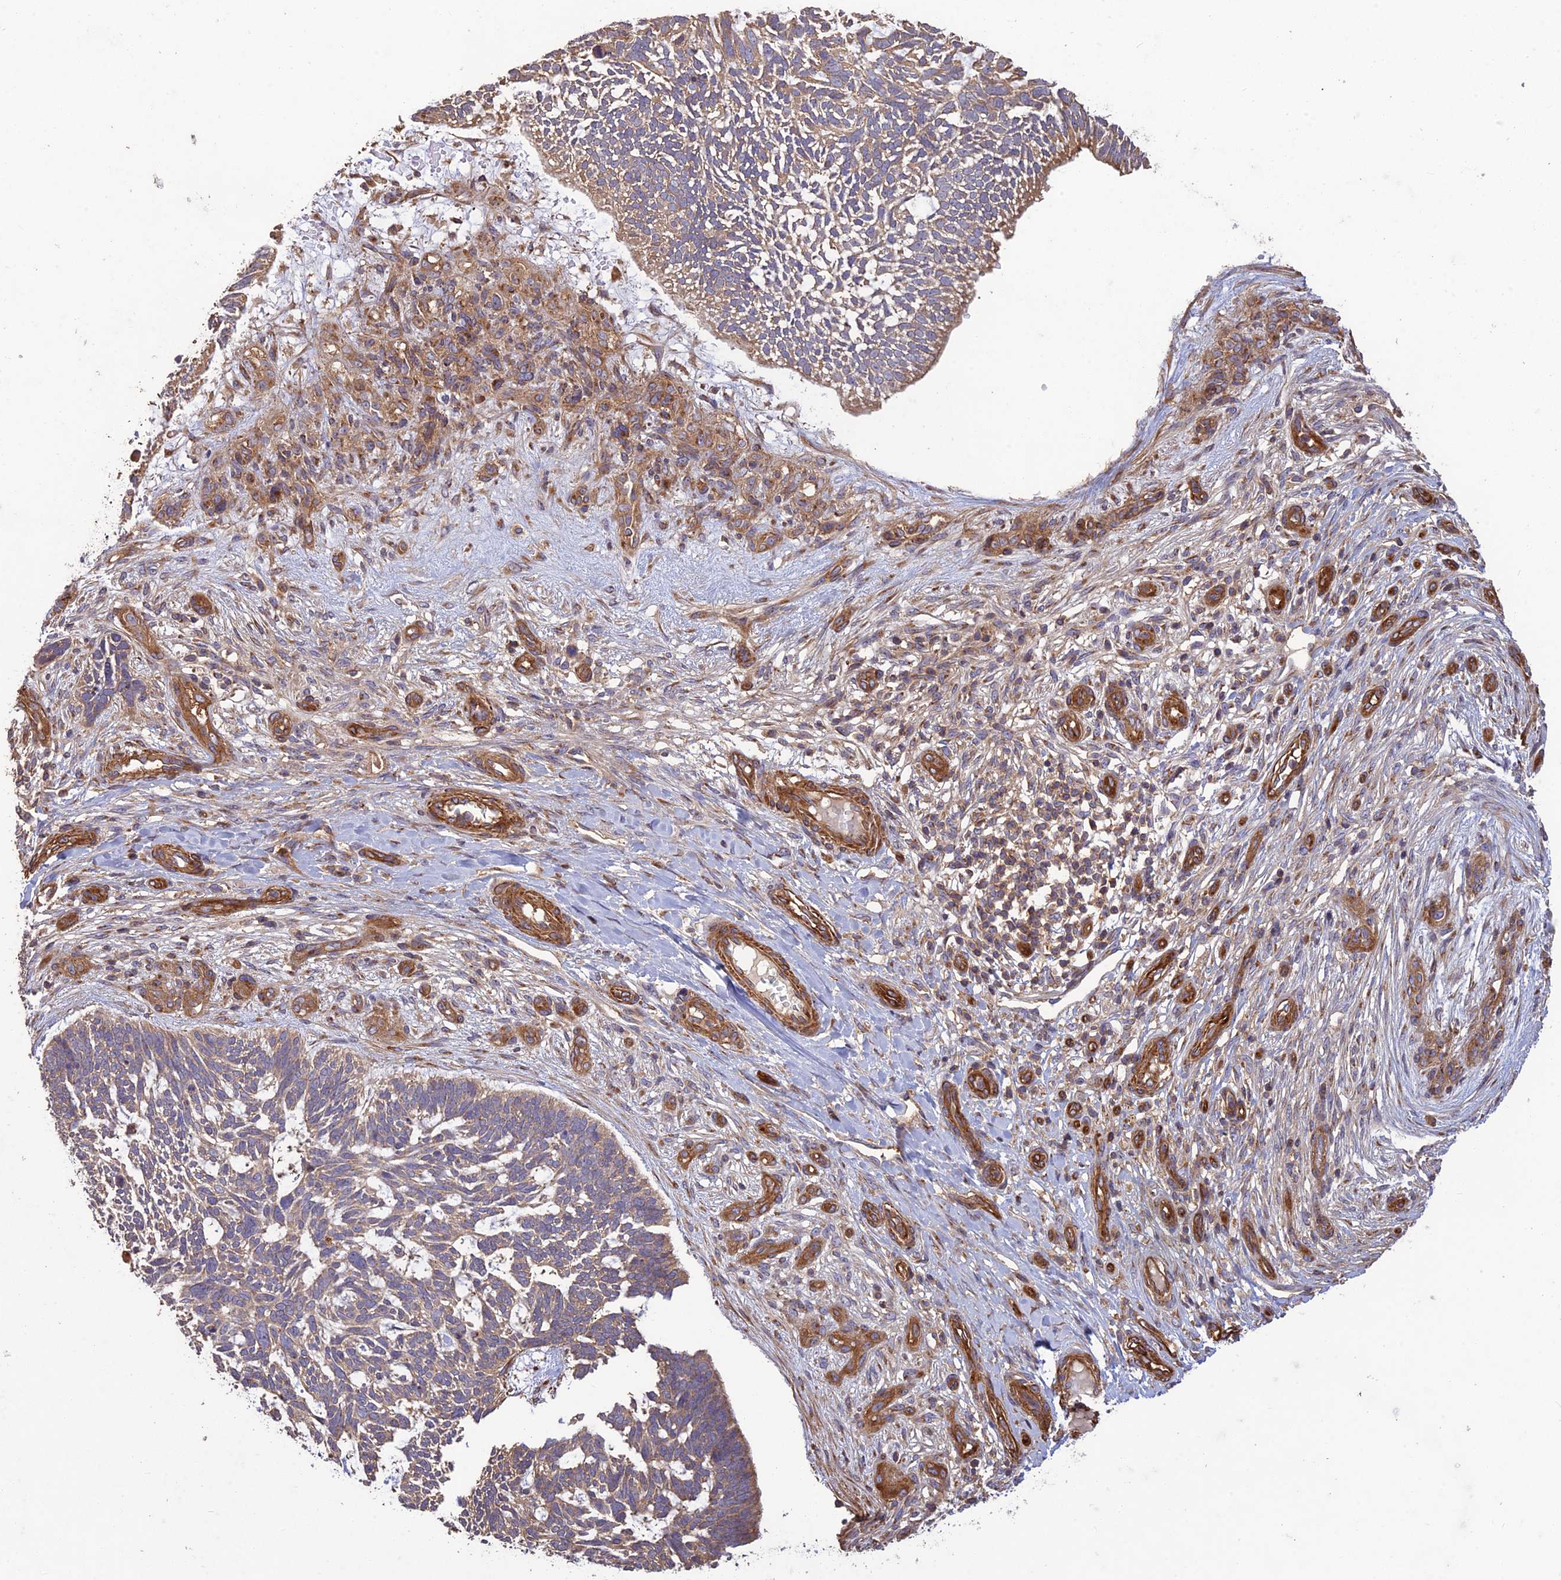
{"staining": {"intensity": "weak", "quantity": ">75%", "location": "cytoplasmic/membranous"}, "tissue": "skin cancer", "cell_type": "Tumor cells", "image_type": "cancer", "snomed": [{"axis": "morphology", "description": "Basal cell carcinoma"}, {"axis": "topography", "description": "Skin"}], "caption": "Skin cancer (basal cell carcinoma) was stained to show a protein in brown. There is low levels of weak cytoplasmic/membranous staining in about >75% of tumor cells.", "gene": "TMEM131L", "patient": {"sex": "male", "age": 88}}